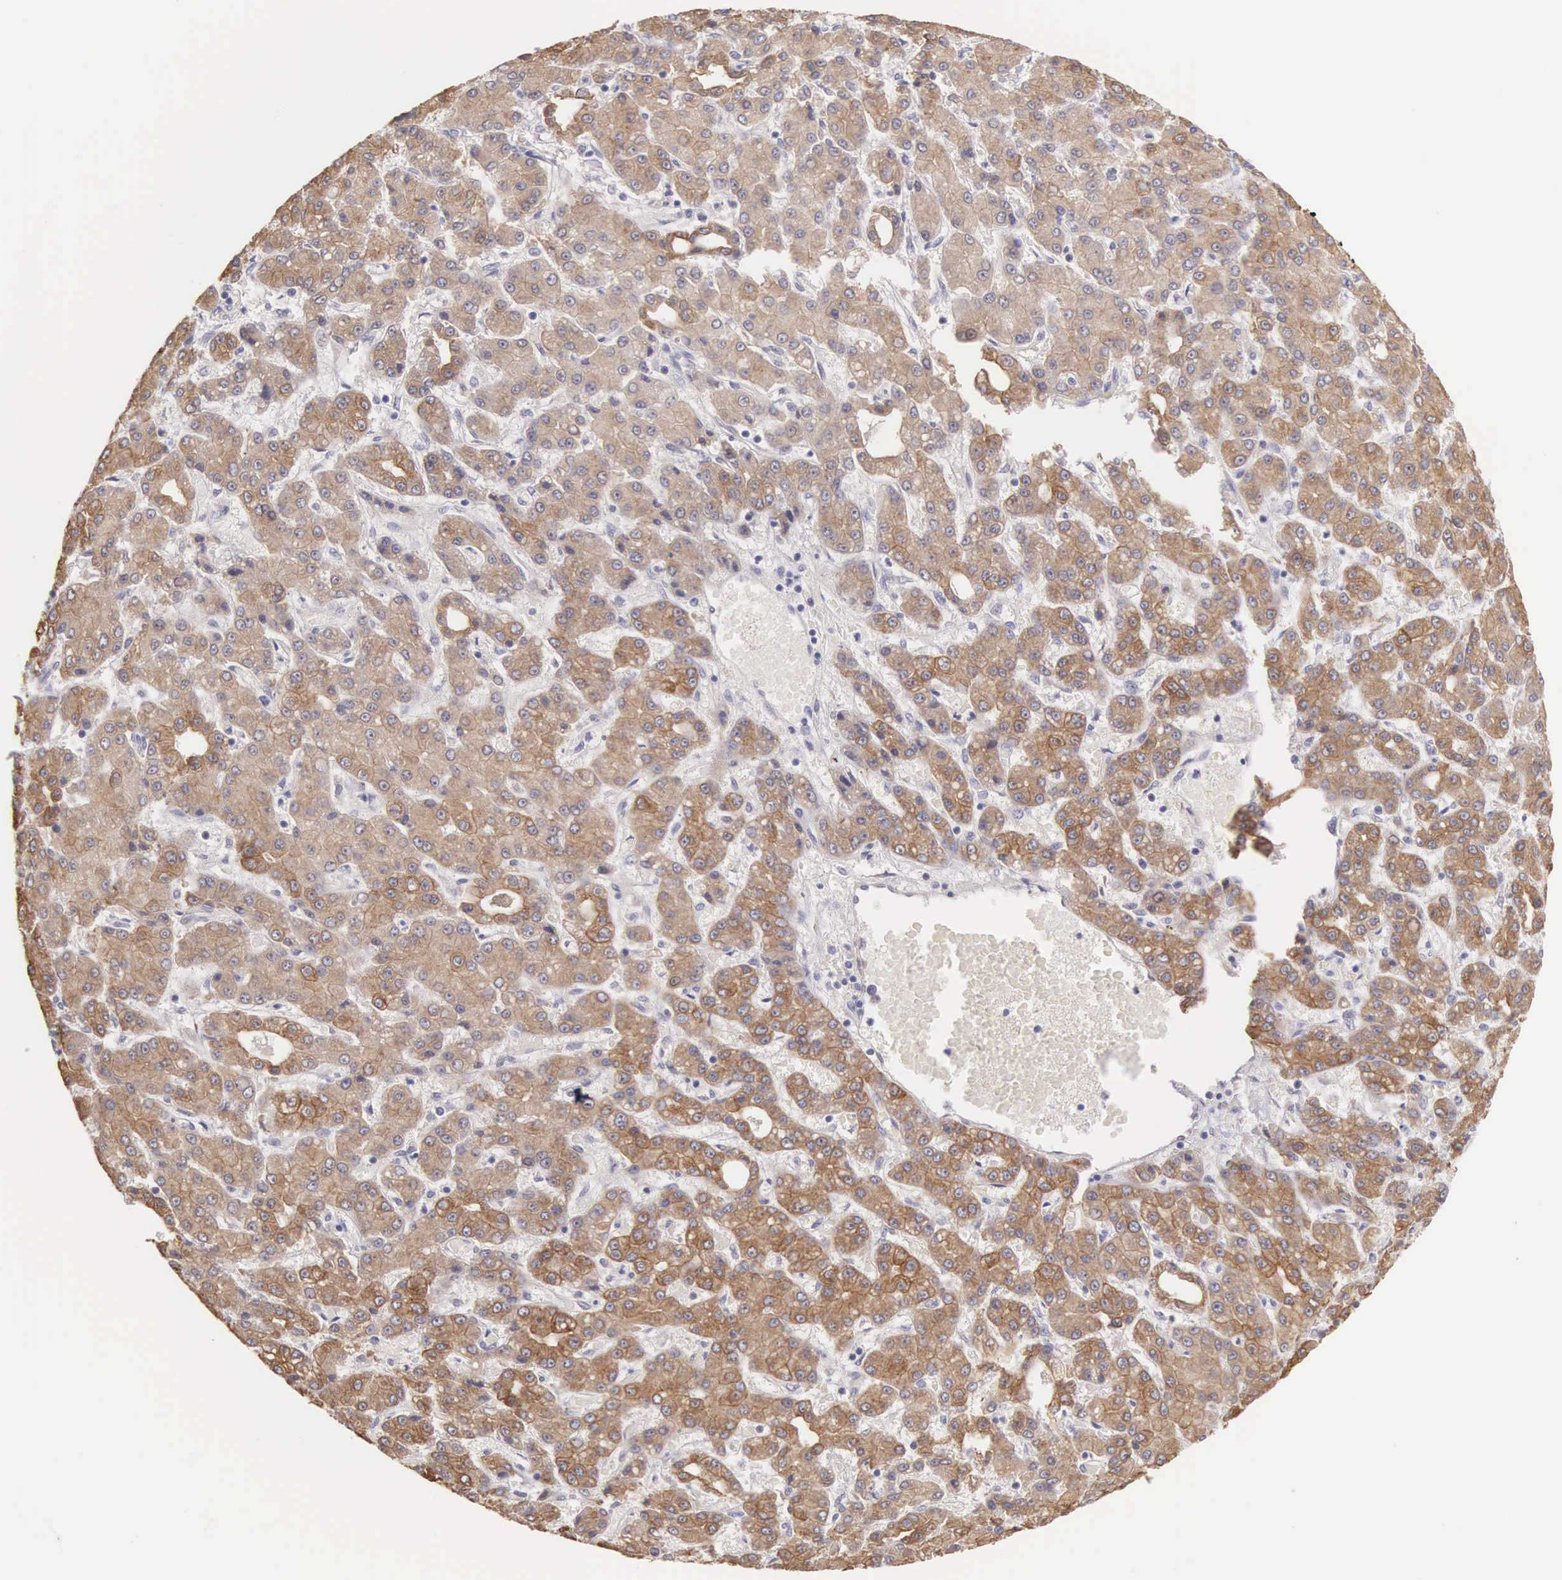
{"staining": {"intensity": "moderate", "quantity": ">75%", "location": "cytoplasmic/membranous"}, "tissue": "liver cancer", "cell_type": "Tumor cells", "image_type": "cancer", "snomed": [{"axis": "morphology", "description": "Carcinoma, Hepatocellular, NOS"}, {"axis": "topography", "description": "Liver"}], "caption": "Human liver hepatocellular carcinoma stained for a protein (brown) demonstrates moderate cytoplasmic/membranous positive positivity in approximately >75% of tumor cells.", "gene": "PIR", "patient": {"sex": "male", "age": 69}}